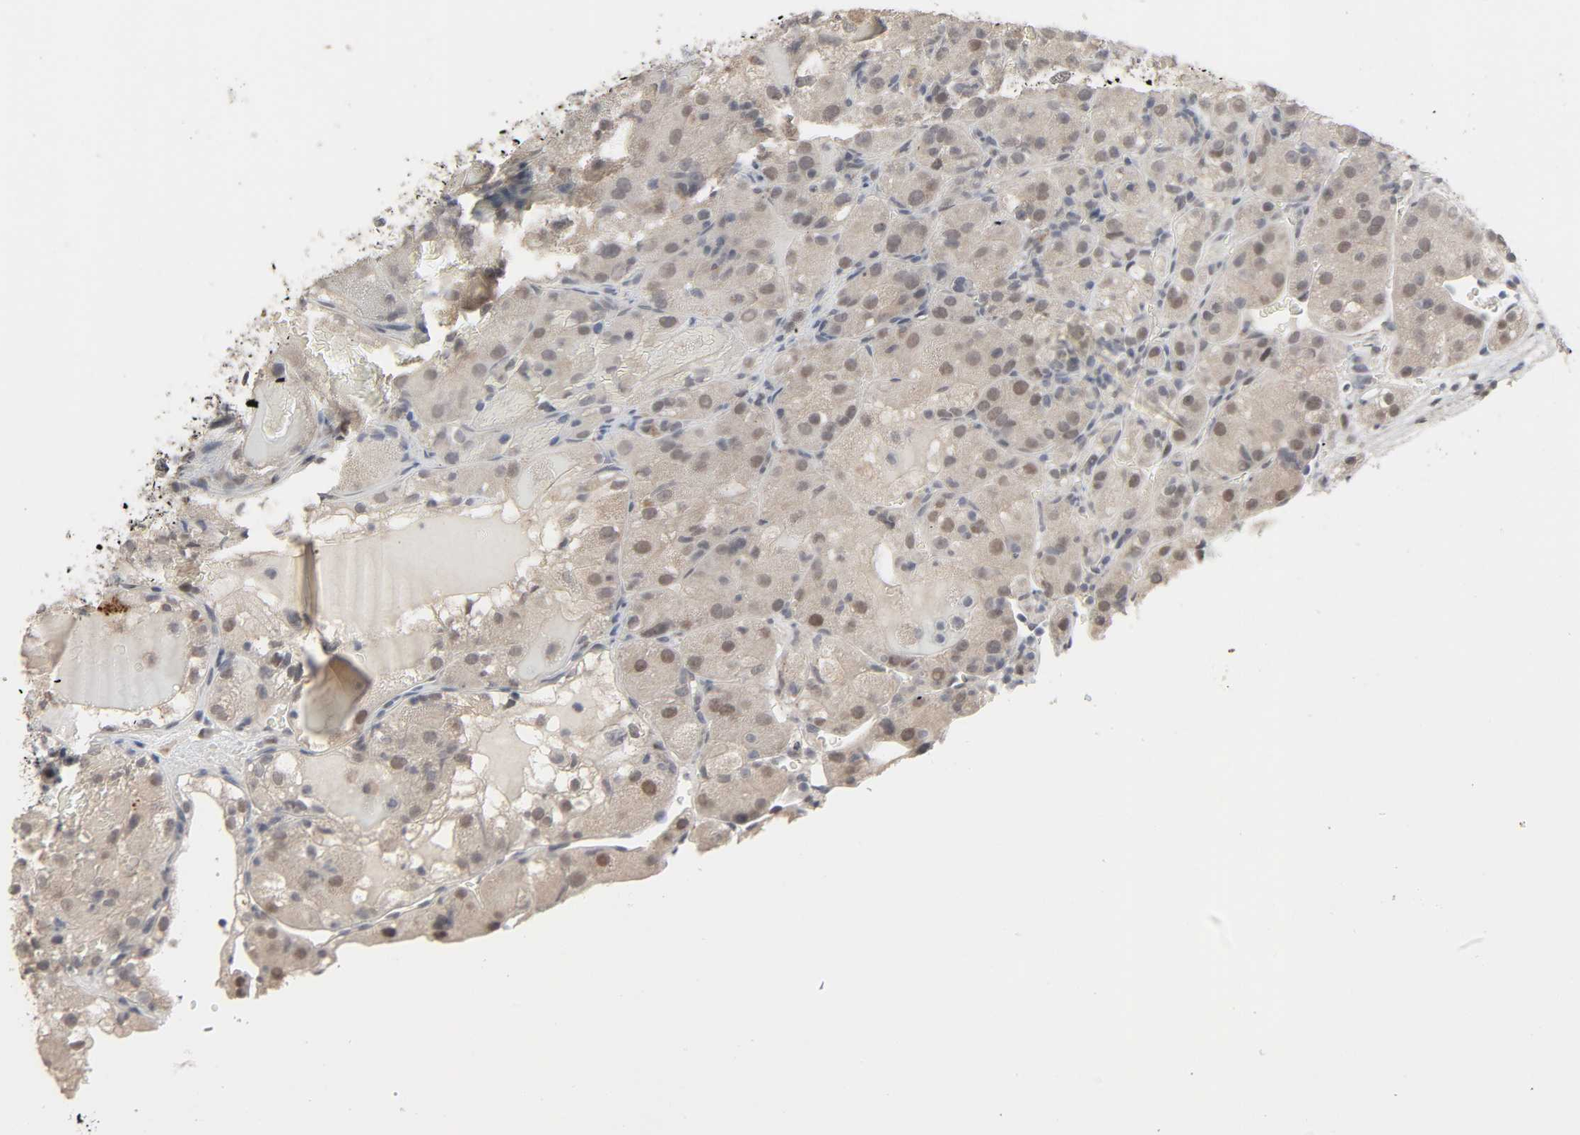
{"staining": {"intensity": "moderate", "quantity": "25%-75%", "location": "nuclear"}, "tissue": "renal cancer", "cell_type": "Tumor cells", "image_type": "cancer", "snomed": [{"axis": "morphology", "description": "Normal tissue, NOS"}, {"axis": "morphology", "description": "Adenocarcinoma, NOS"}, {"axis": "topography", "description": "Kidney"}], "caption": "Immunohistochemical staining of human renal cancer (adenocarcinoma) exhibits medium levels of moderate nuclear protein expression in about 25%-75% of tumor cells. (Stains: DAB (3,3'-diaminobenzidine) in brown, nuclei in blue, Microscopy: brightfield microscopy at high magnification).", "gene": "ZNF222", "patient": {"sex": "male", "age": 61}}